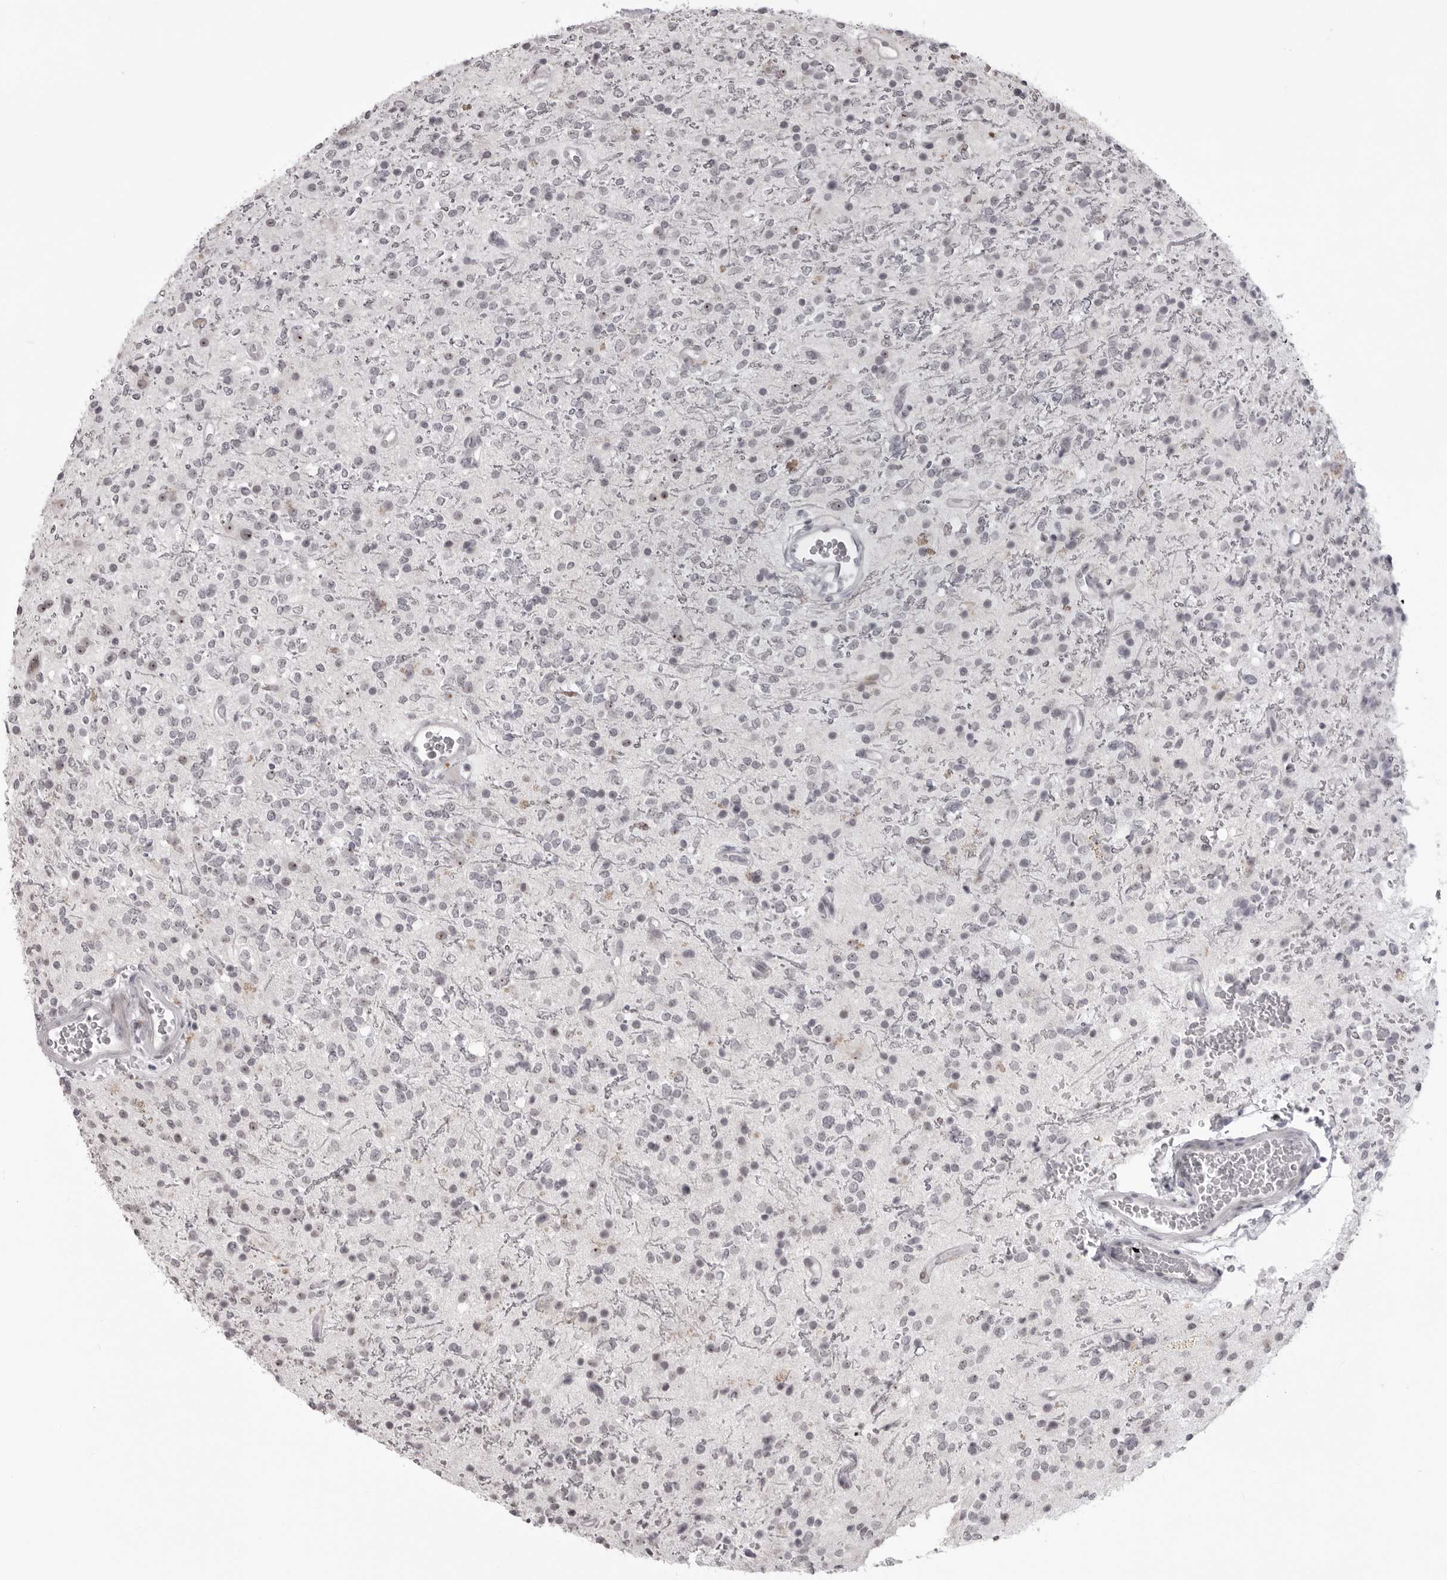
{"staining": {"intensity": "negative", "quantity": "none", "location": "none"}, "tissue": "glioma", "cell_type": "Tumor cells", "image_type": "cancer", "snomed": [{"axis": "morphology", "description": "Glioma, malignant, High grade"}, {"axis": "topography", "description": "Brain"}], "caption": "Immunohistochemistry (IHC) micrograph of human malignant high-grade glioma stained for a protein (brown), which reveals no expression in tumor cells.", "gene": "HELZ", "patient": {"sex": "male", "age": 34}}